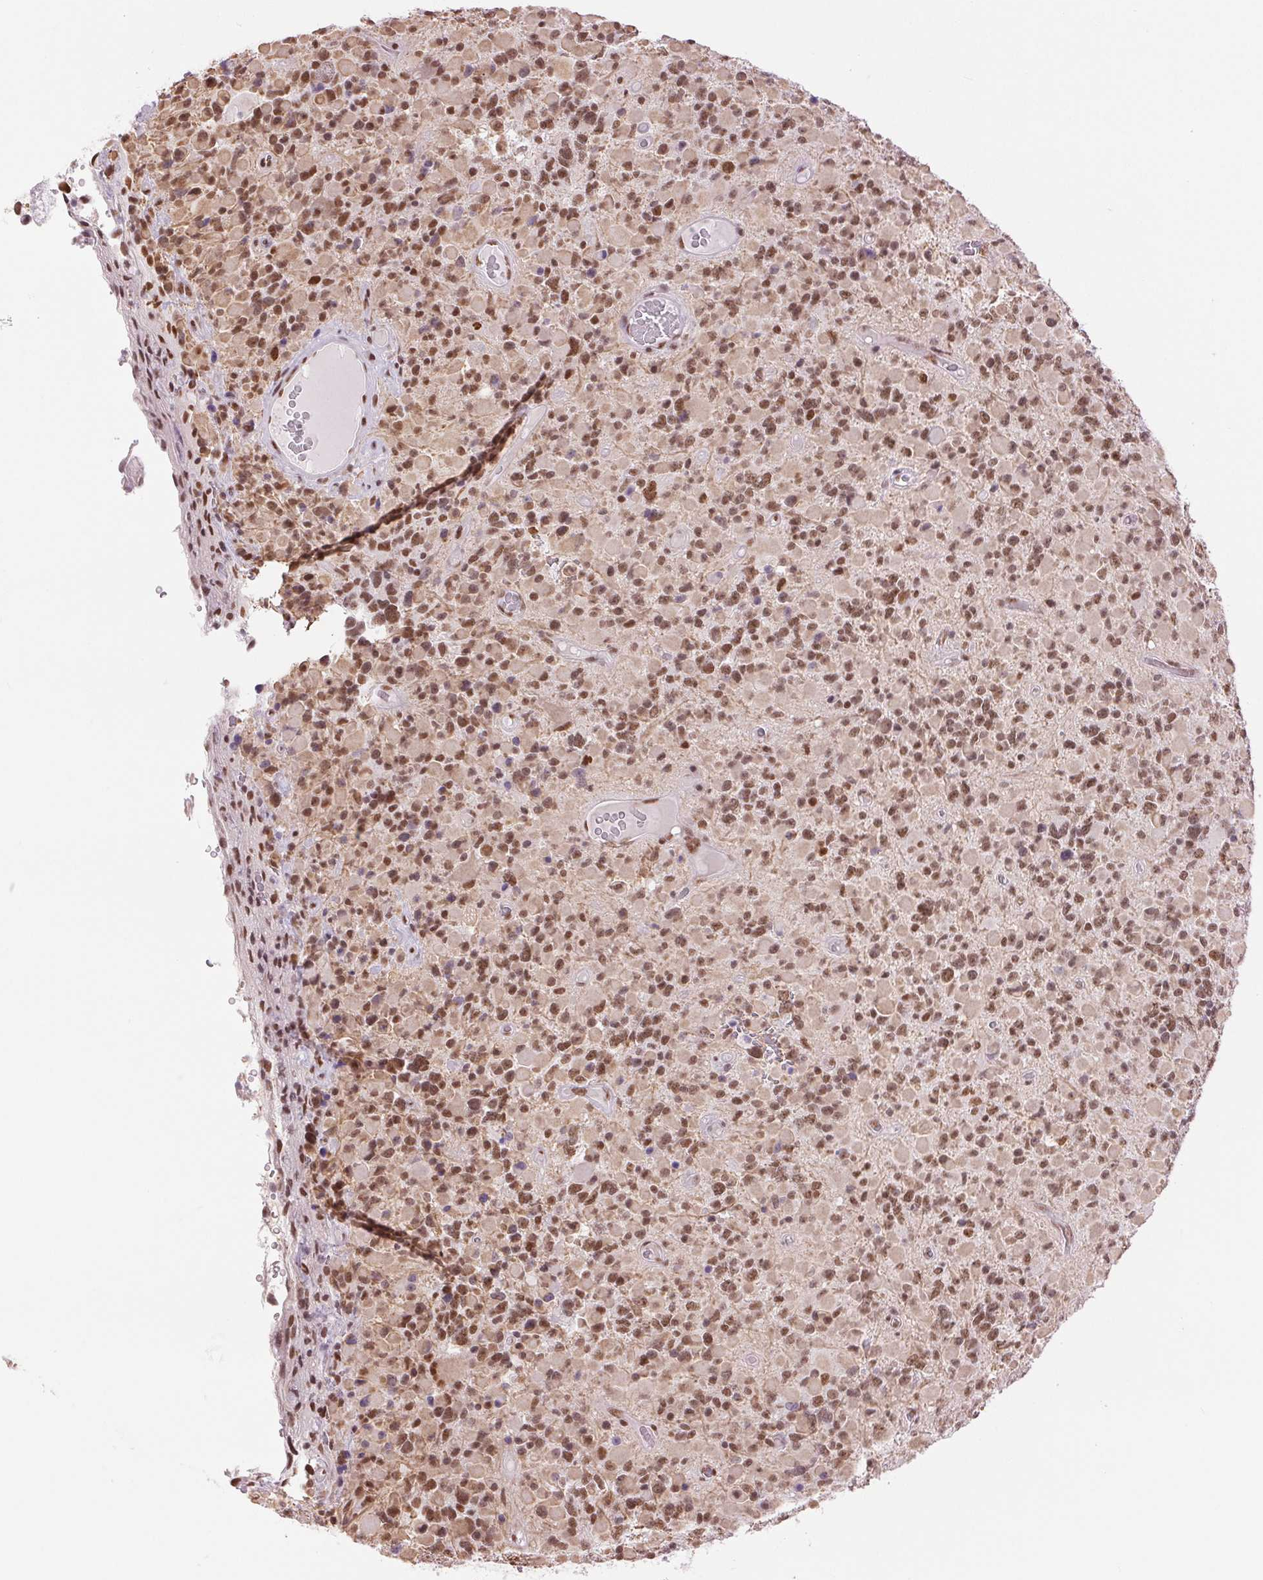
{"staining": {"intensity": "moderate", "quantity": ">75%", "location": "nuclear"}, "tissue": "glioma", "cell_type": "Tumor cells", "image_type": "cancer", "snomed": [{"axis": "morphology", "description": "Glioma, malignant, High grade"}, {"axis": "topography", "description": "Brain"}], "caption": "DAB immunohistochemical staining of human high-grade glioma (malignant) reveals moderate nuclear protein positivity in approximately >75% of tumor cells. The staining is performed using DAB (3,3'-diaminobenzidine) brown chromogen to label protein expression. The nuclei are counter-stained blue using hematoxylin.", "gene": "ZFR2", "patient": {"sex": "female", "age": 40}}